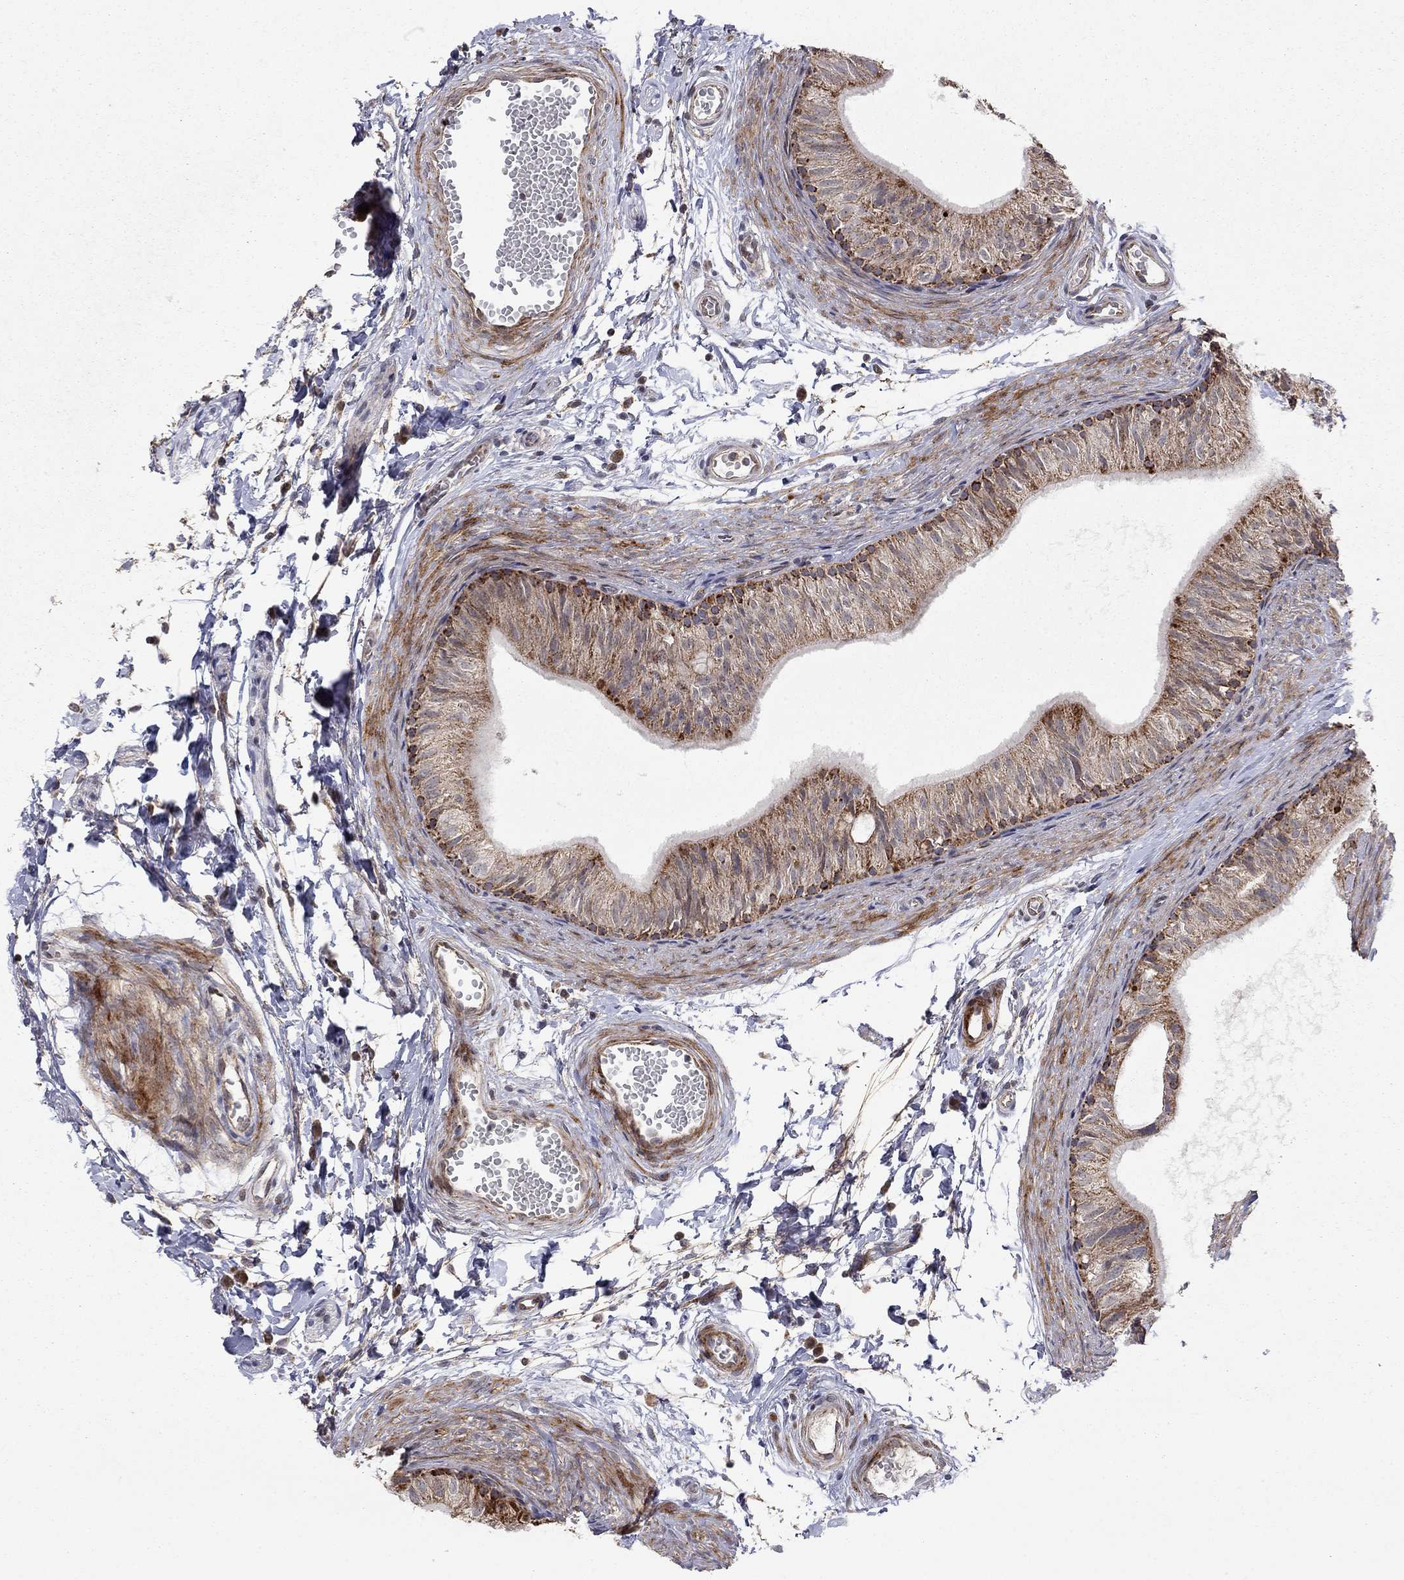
{"staining": {"intensity": "strong", "quantity": "<25%", "location": "cytoplasmic/membranous"}, "tissue": "epididymis", "cell_type": "Glandular cells", "image_type": "normal", "snomed": [{"axis": "morphology", "description": "Normal tissue, NOS"}, {"axis": "topography", "description": "Epididymis"}], "caption": "Immunohistochemical staining of benign human epididymis demonstrates medium levels of strong cytoplasmic/membranous staining in about <25% of glandular cells.", "gene": "IDS", "patient": {"sex": "male", "age": 22}}